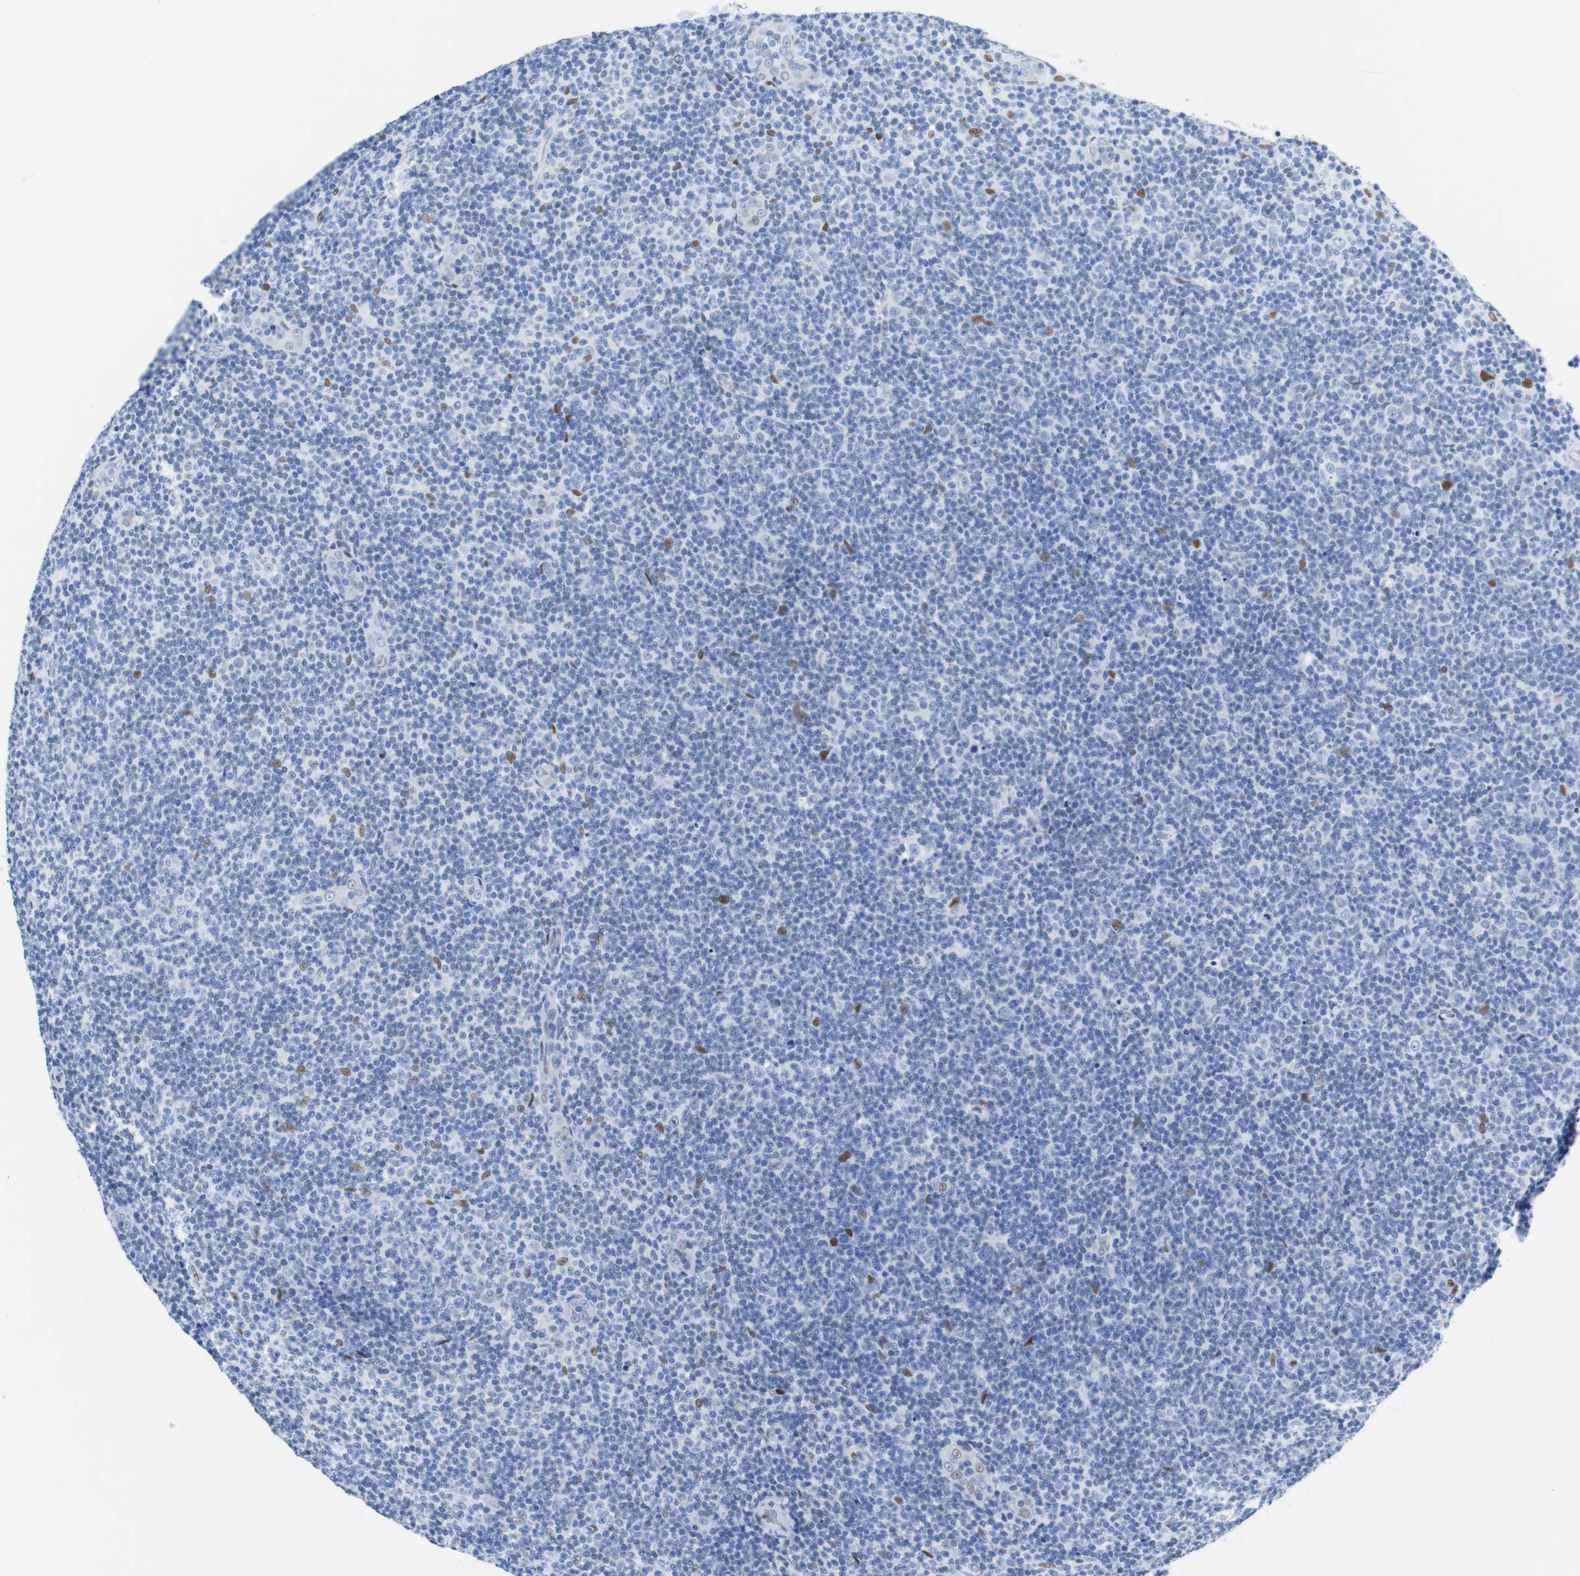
{"staining": {"intensity": "negative", "quantity": "none", "location": "none"}, "tissue": "lymphoma", "cell_type": "Tumor cells", "image_type": "cancer", "snomed": [{"axis": "morphology", "description": "Malignant lymphoma, non-Hodgkin's type, Low grade"}, {"axis": "topography", "description": "Lymph node"}], "caption": "Tumor cells show no significant protein staining in low-grade malignant lymphoma, non-Hodgkin's type.", "gene": "JUN", "patient": {"sex": "male", "age": 83}}